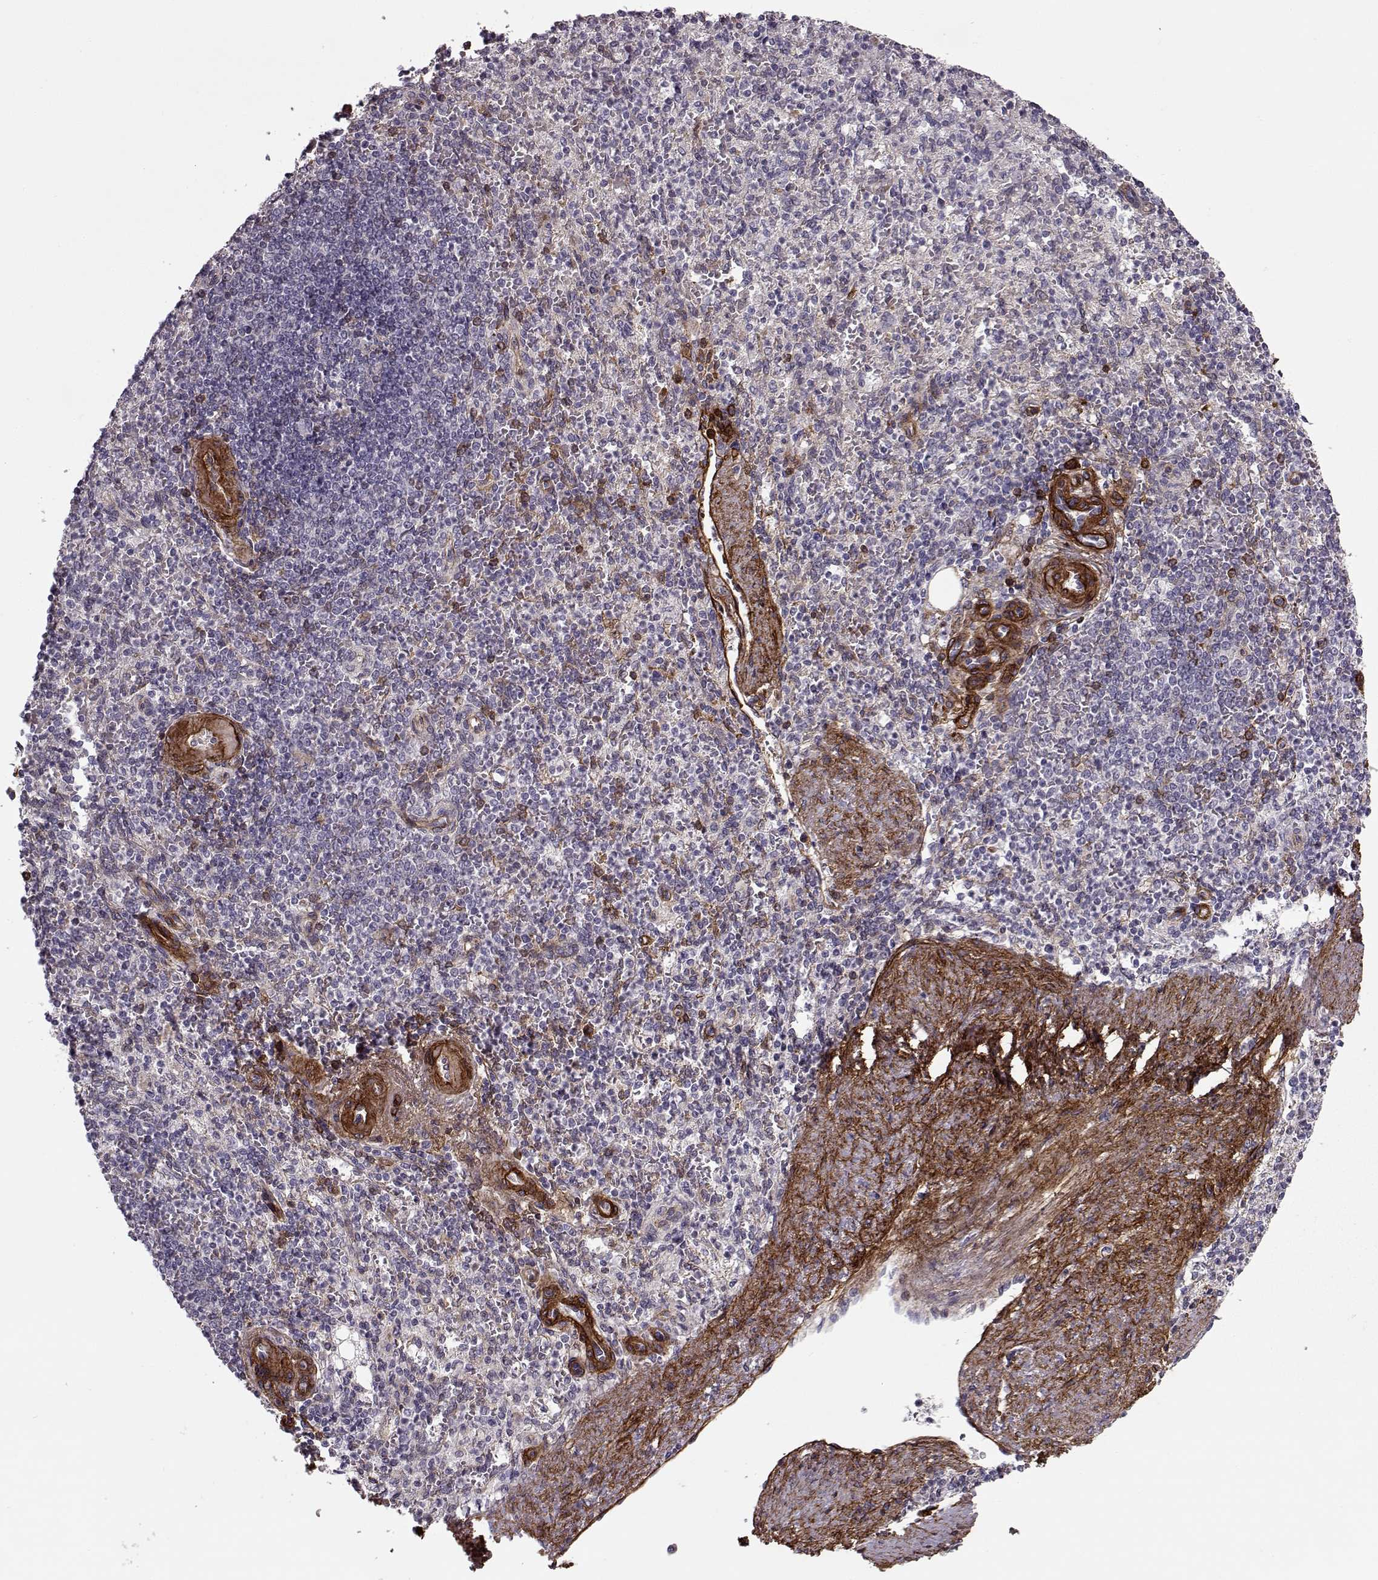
{"staining": {"intensity": "negative", "quantity": "none", "location": "none"}, "tissue": "spleen", "cell_type": "Cells in red pulp", "image_type": "normal", "snomed": [{"axis": "morphology", "description": "Normal tissue, NOS"}, {"axis": "topography", "description": "Spleen"}], "caption": "Immunohistochemical staining of normal human spleen demonstrates no significant staining in cells in red pulp.", "gene": "LAMB2", "patient": {"sex": "female", "age": 74}}